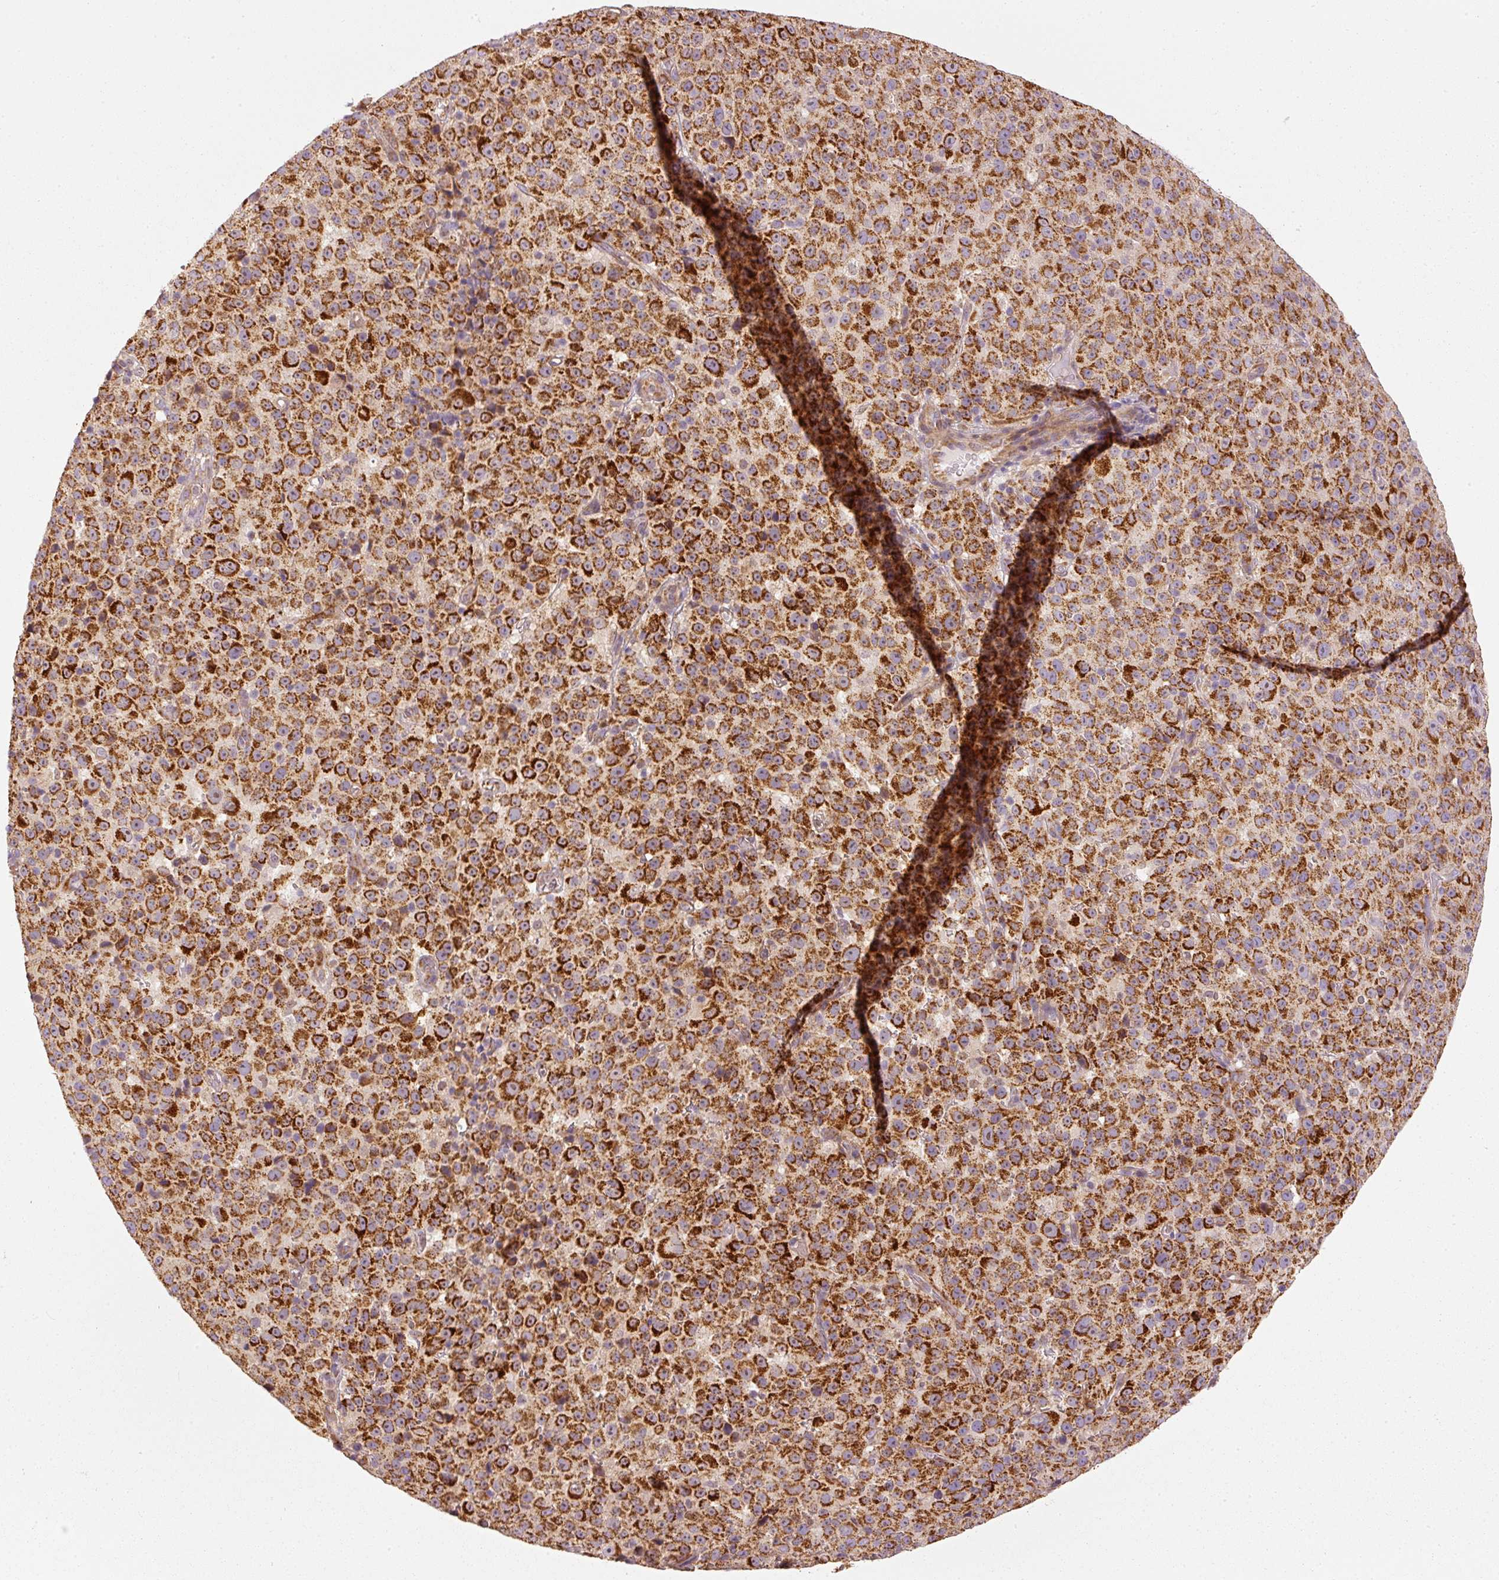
{"staining": {"intensity": "strong", "quantity": ">75%", "location": "cytoplasmic/membranous"}, "tissue": "melanoma", "cell_type": "Tumor cells", "image_type": "cancer", "snomed": [{"axis": "morphology", "description": "Malignant melanoma, Metastatic site"}, {"axis": "topography", "description": "Skin"}, {"axis": "topography", "description": "Lymph node"}], "caption": "Human melanoma stained with a brown dye demonstrates strong cytoplasmic/membranous positive positivity in about >75% of tumor cells.", "gene": "MTHFD1L", "patient": {"sex": "male", "age": 66}}